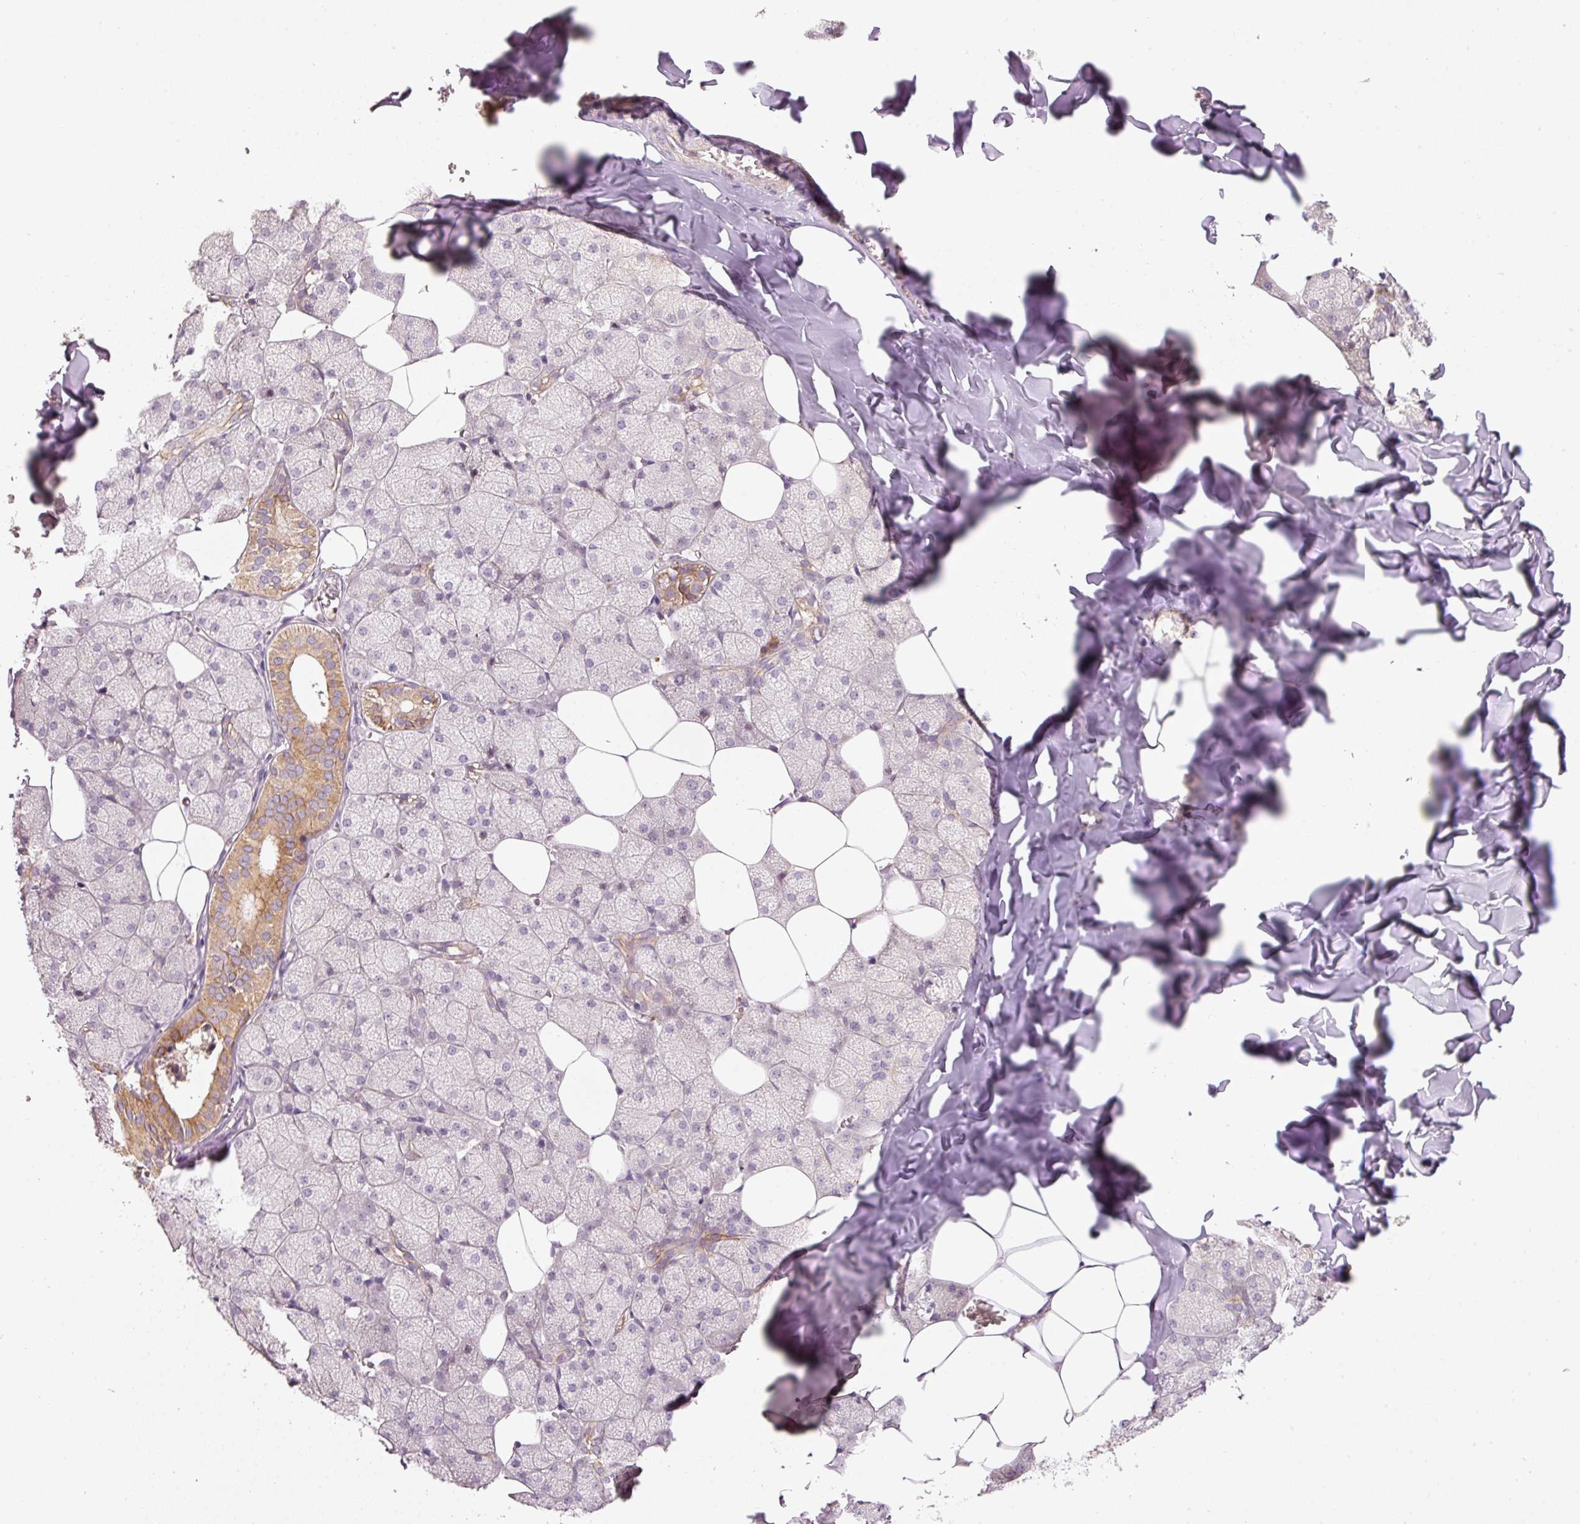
{"staining": {"intensity": "strong", "quantity": "25%-75%", "location": "cytoplasmic/membranous"}, "tissue": "salivary gland", "cell_type": "Glandular cells", "image_type": "normal", "snomed": [{"axis": "morphology", "description": "Normal tissue, NOS"}, {"axis": "topography", "description": "Salivary gland"}, {"axis": "topography", "description": "Peripheral nerve tissue"}], "caption": "Protein analysis of unremarkable salivary gland displays strong cytoplasmic/membranous staining in about 25%-75% of glandular cells.", "gene": "MAP10", "patient": {"sex": "male", "age": 38}}